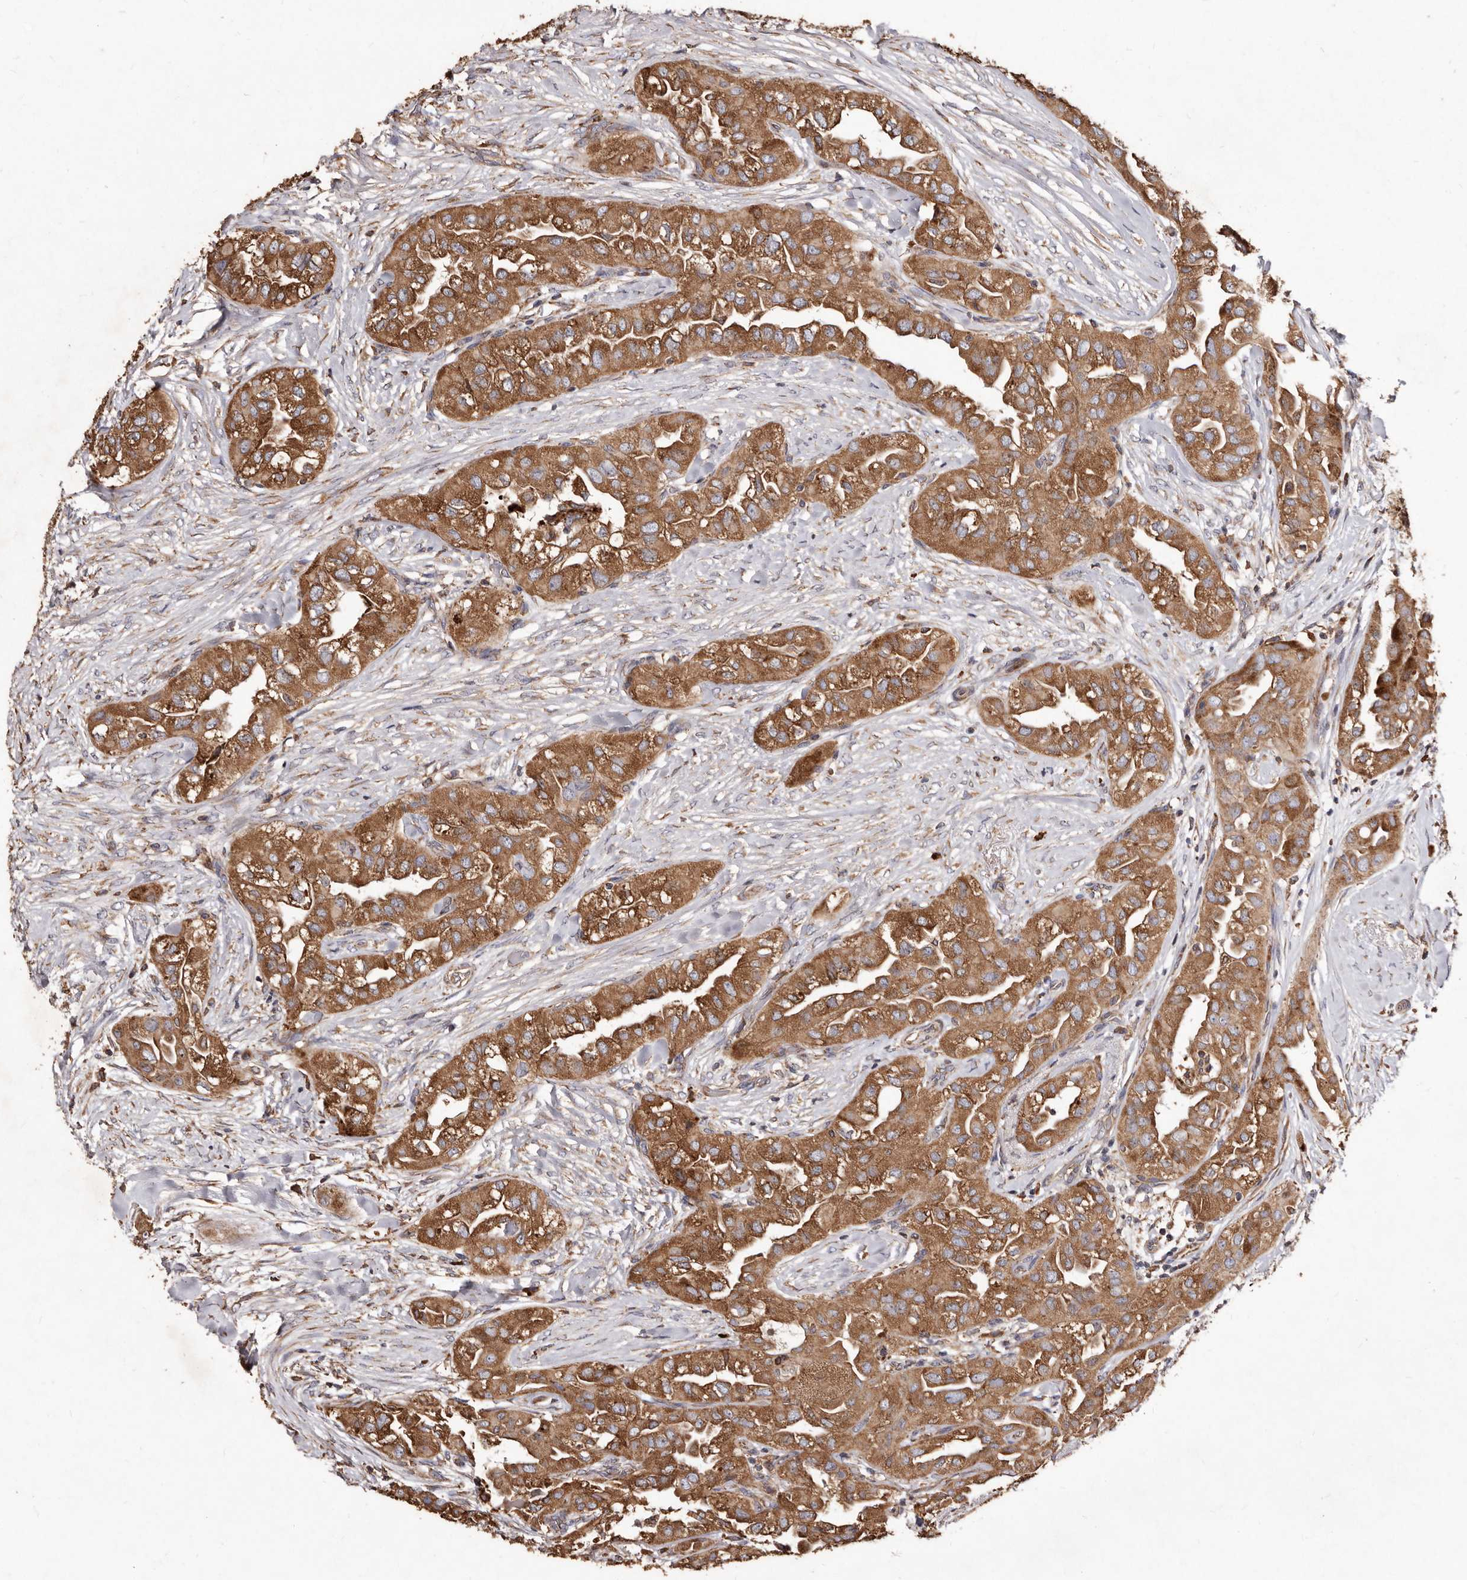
{"staining": {"intensity": "moderate", "quantity": ">75%", "location": "cytoplasmic/membranous"}, "tissue": "thyroid cancer", "cell_type": "Tumor cells", "image_type": "cancer", "snomed": [{"axis": "morphology", "description": "Papillary adenocarcinoma, NOS"}, {"axis": "topography", "description": "Thyroid gland"}], "caption": "DAB (3,3'-diaminobenzidine) immunohistochemical staining of human papillary adenocarcinoma (thyroid) exhibits moderate cytoplasmic/membranous protein expression in about >75% of tumor cells.", "gene": "STEAP2", "patient": {"sex": "female", "age": 59}}